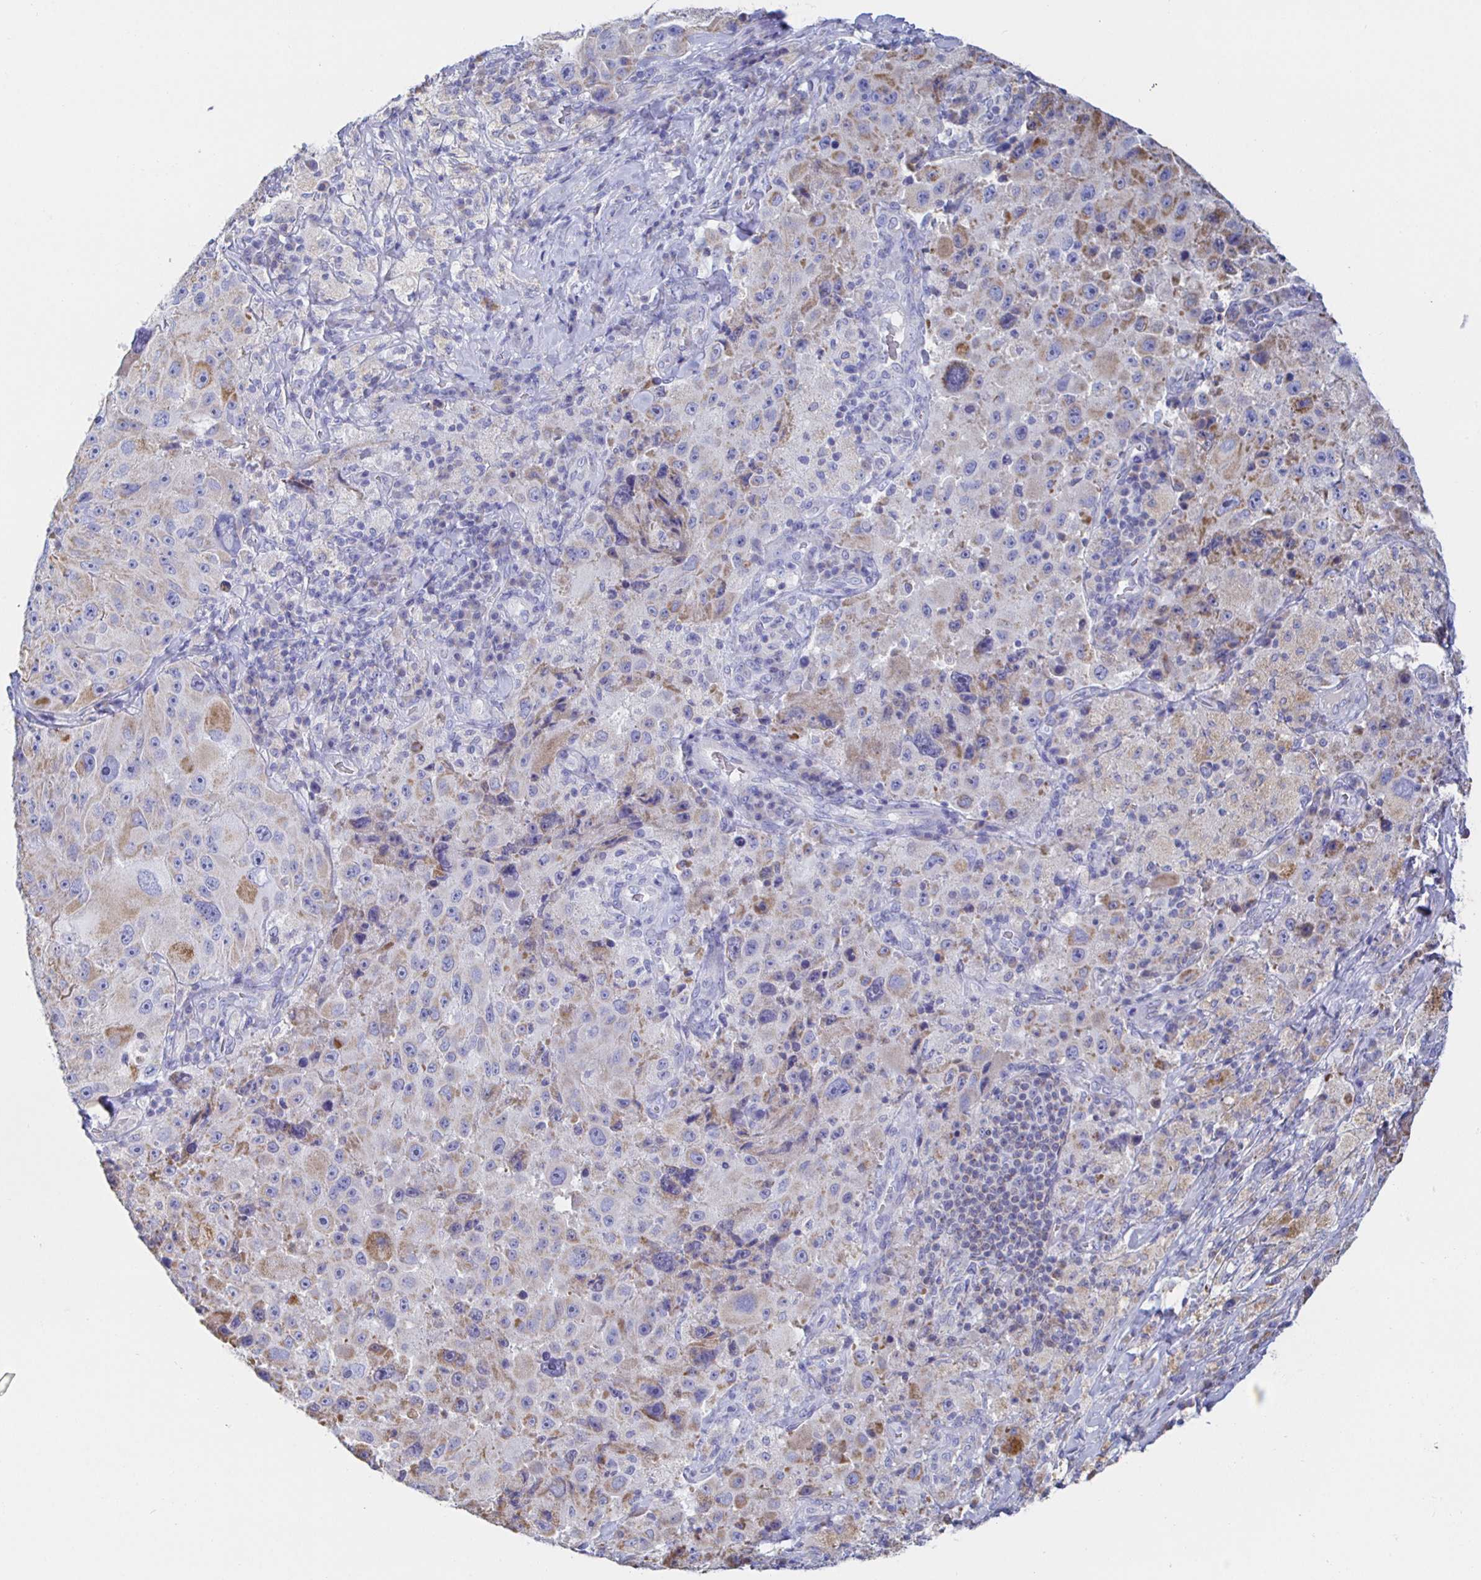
{"staining": {"intensity": "moderate", "quantity": "<25%", "location": "cytoplasmic/membranous"}, "tissue": "melanoma", "cell_type": "Tumor cells", "image_type": "cancer", "snomed": [{"axis": "morphology", "description": "Malignant melanoma, Metastatic site"}, {"axis": "topography", "description": "Lymph node"}], "caption": "Immunohistochemical staining of human malignant melanoma (metastatic site) exhibits low levels of moderate cytoplasmic/membranous protein positivity in about <25% of tumor cells.", "gene": "SYNGR4", "patient": {"sex": "male", "age": 62}}